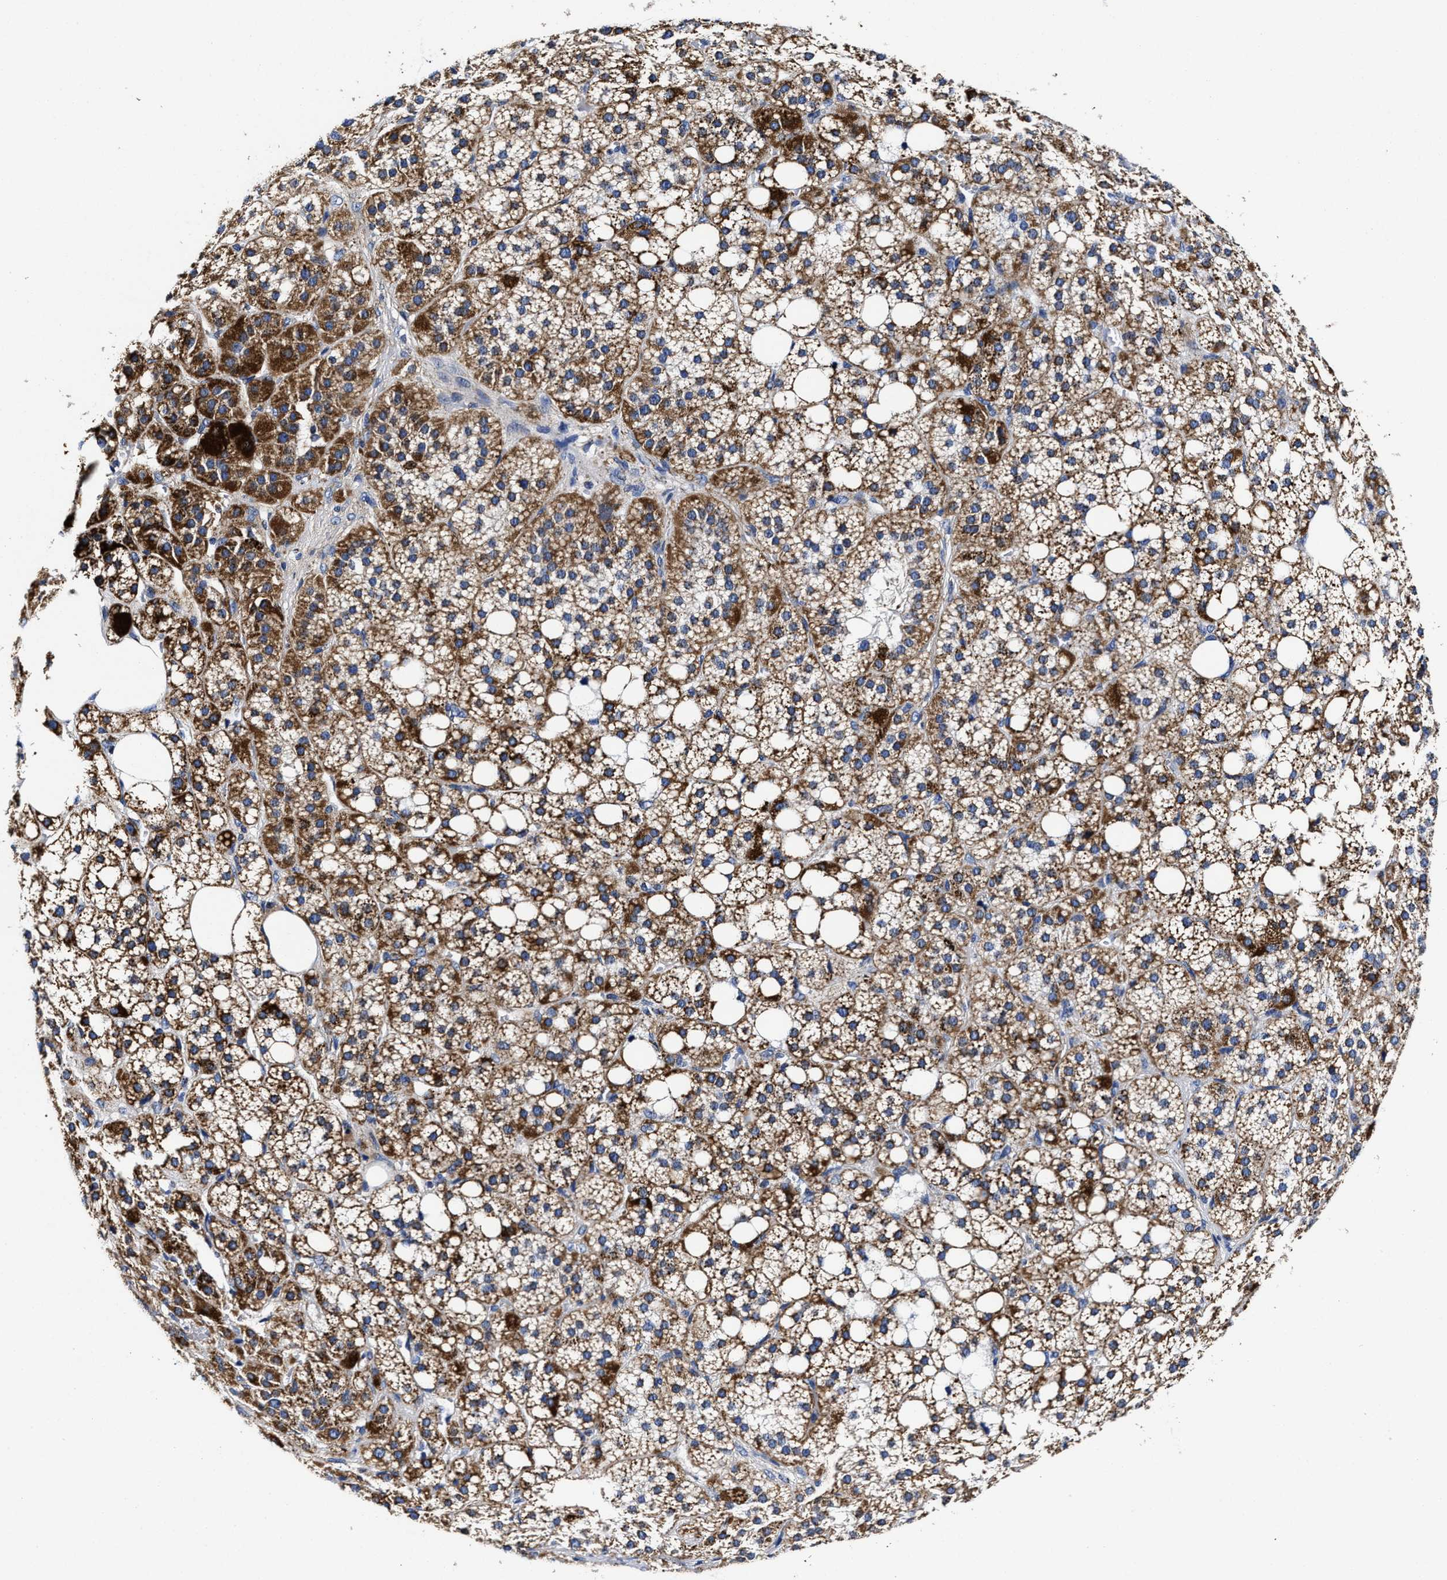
{"staining": {"intensity": "strong", "quantity": ">75%", "location": "cytoplasmic/membranous"}, "tissue": "adrenal gland", "cell_type": "Glandular cells", "image_type": "normal", "snomed": [{"axis": "morphology", "description": "Normal tissue, NOS"}, {"axis": "topography", "description": "Adrenal gland"}], "caption": "A micrograph of adrenal gland stained for a protein exhibits strong cytoplasmic/membranous brown staining in glandular cells.", "gene": "HINT2", "patient": {"sex": "female", "age": 59}}